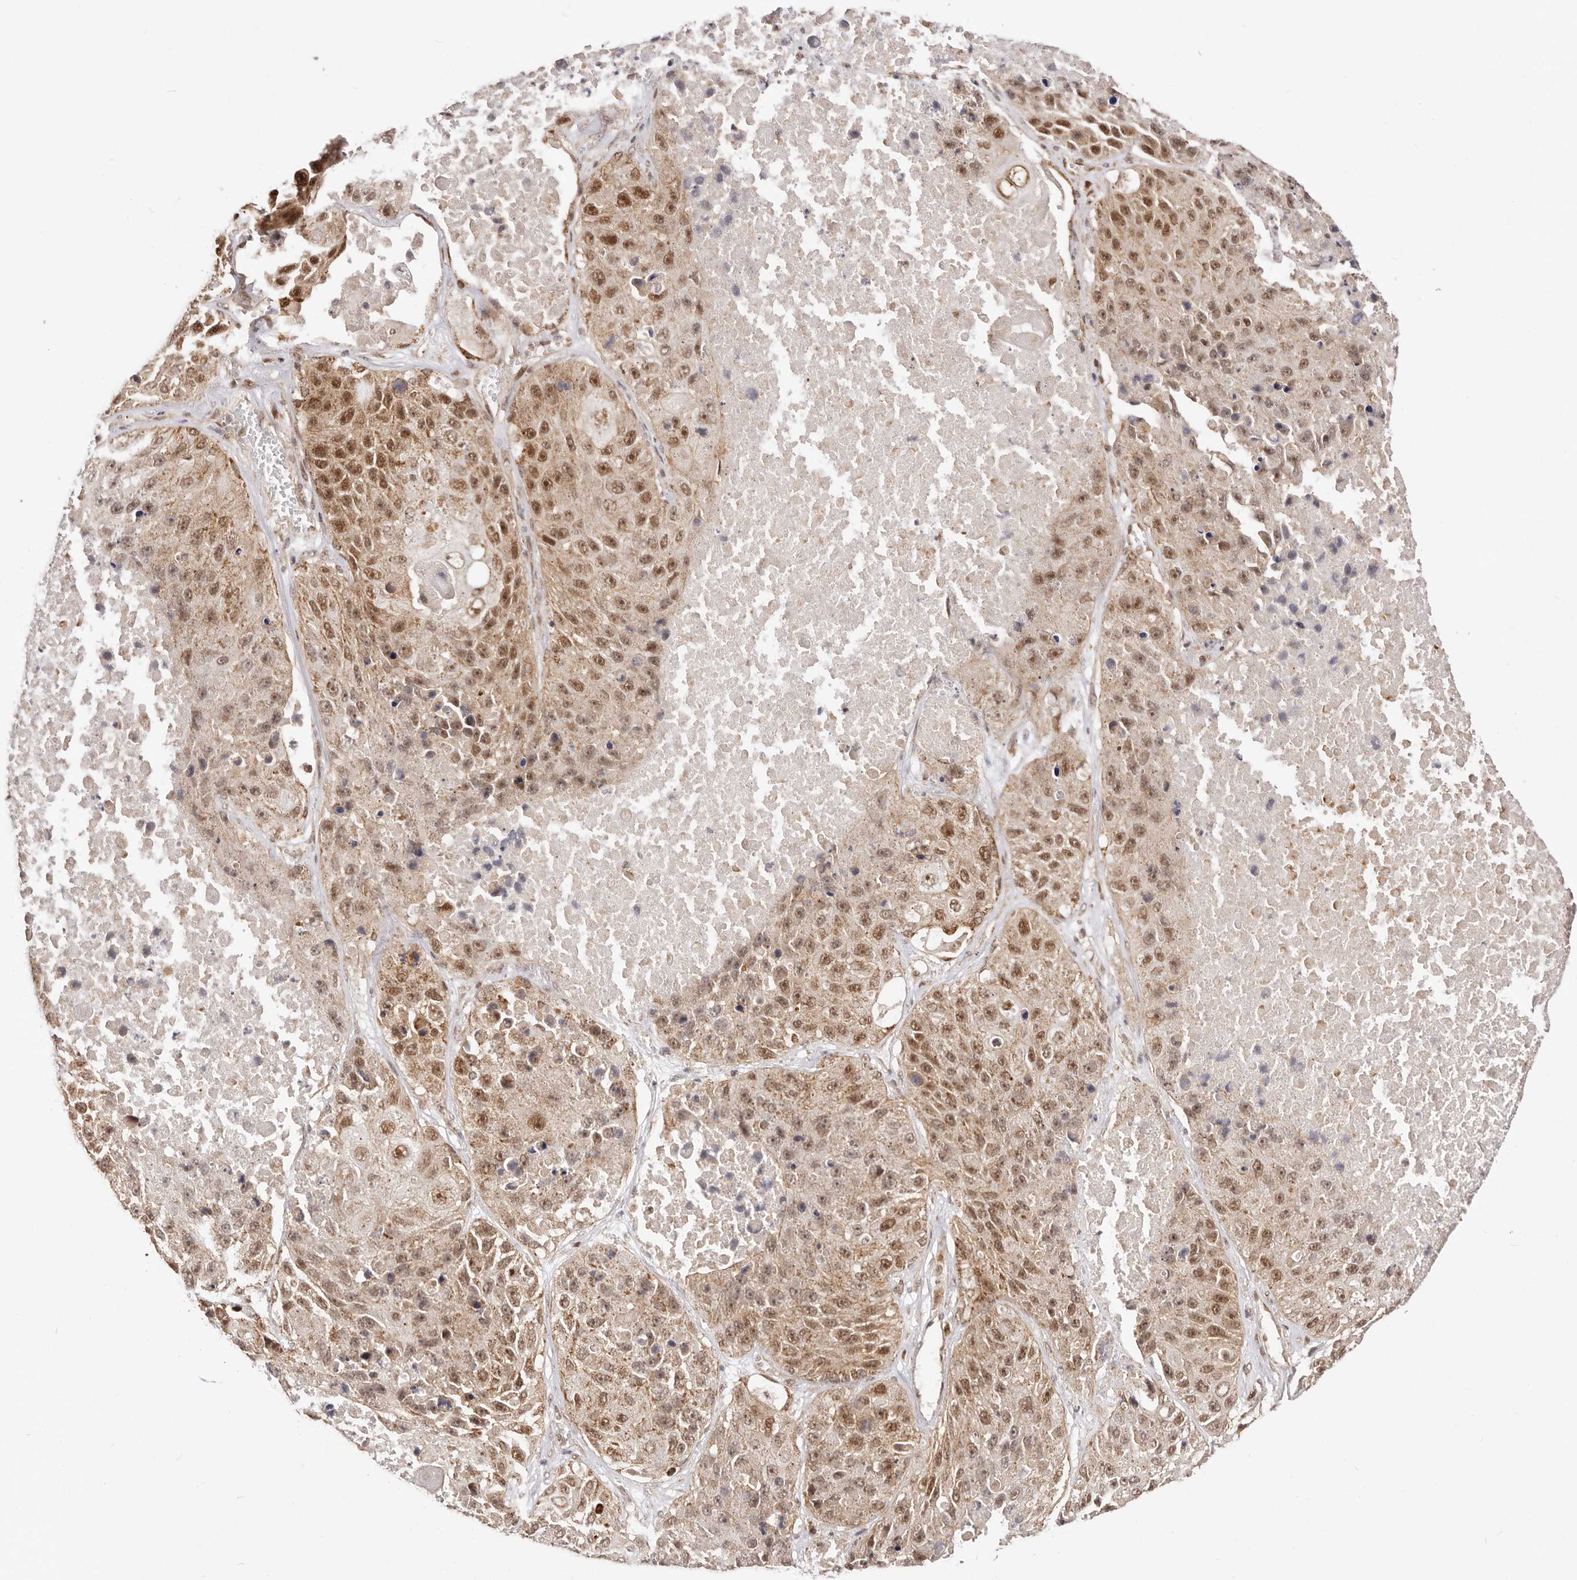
{"staining": {"intensity": "strong", "quantity": ">75%", "location": "cytoplasmic/membranous,nuclear"}, "tissue": "lung cancer", "cell_type": "Tumor cells", "image_type": "cancer", "snomed": [{"axis": "morphology", "description": "Squamous cell carcinoma, NOS"}, {"axis": "topography", "description": "Lung"}], "caption": "Lung cancer (squamous cell carcinoma) tissue reveals strong cytoplasmic/membranous and nuclear staining in approximately >75% of tumor cells (DAB IHC, brown staining for protein, blue staining for nuclei).", "gene": "SEC14L1", "patient": {"sex": "male", "age": 61}}